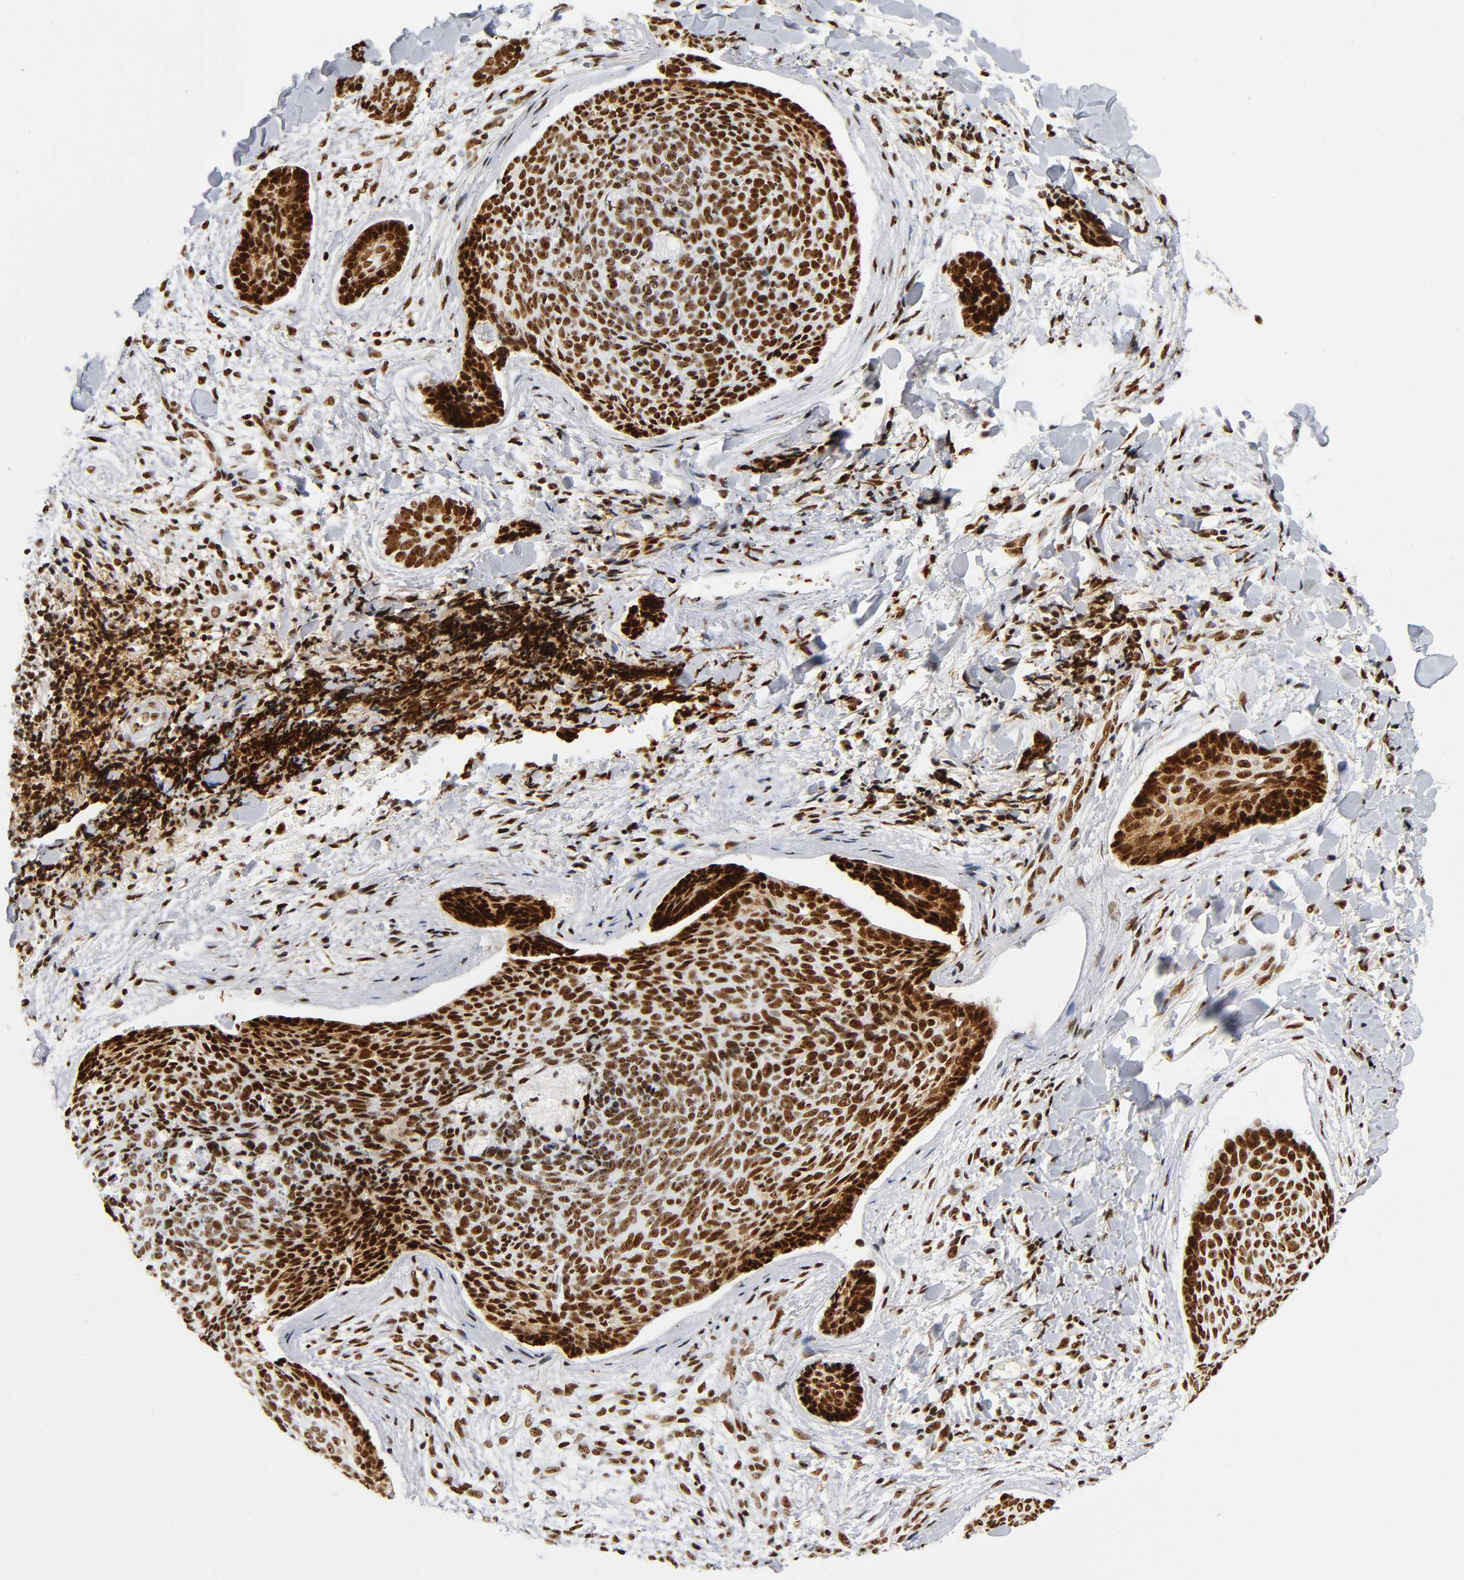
{"staining": {"intensity": "strong", "quantity": ">75%", "location": "nuclear"}, "tissue": "skin cancer", "cell_type": "Tumor cells", "image_type": "cancer", "snomed": [{"axis": "morphology", "description": "Normal tissue, NOS"}, {"axis": "morphology", "description": "Basal cell carcinoma"}, {"axis": "topography", "description": "Skin"}], "caption": "Protein expression analysis of human basal cell carcinoma (skin) reveals strong nuclear staining in approximately >75% of tumor cells. The staining was performed using DAB, with brown indicating positive protein expression. Nuclei are stained blue with hematoxylin.", "gene": "UBTF", "patient": {"sex": "female", "age": 57}}